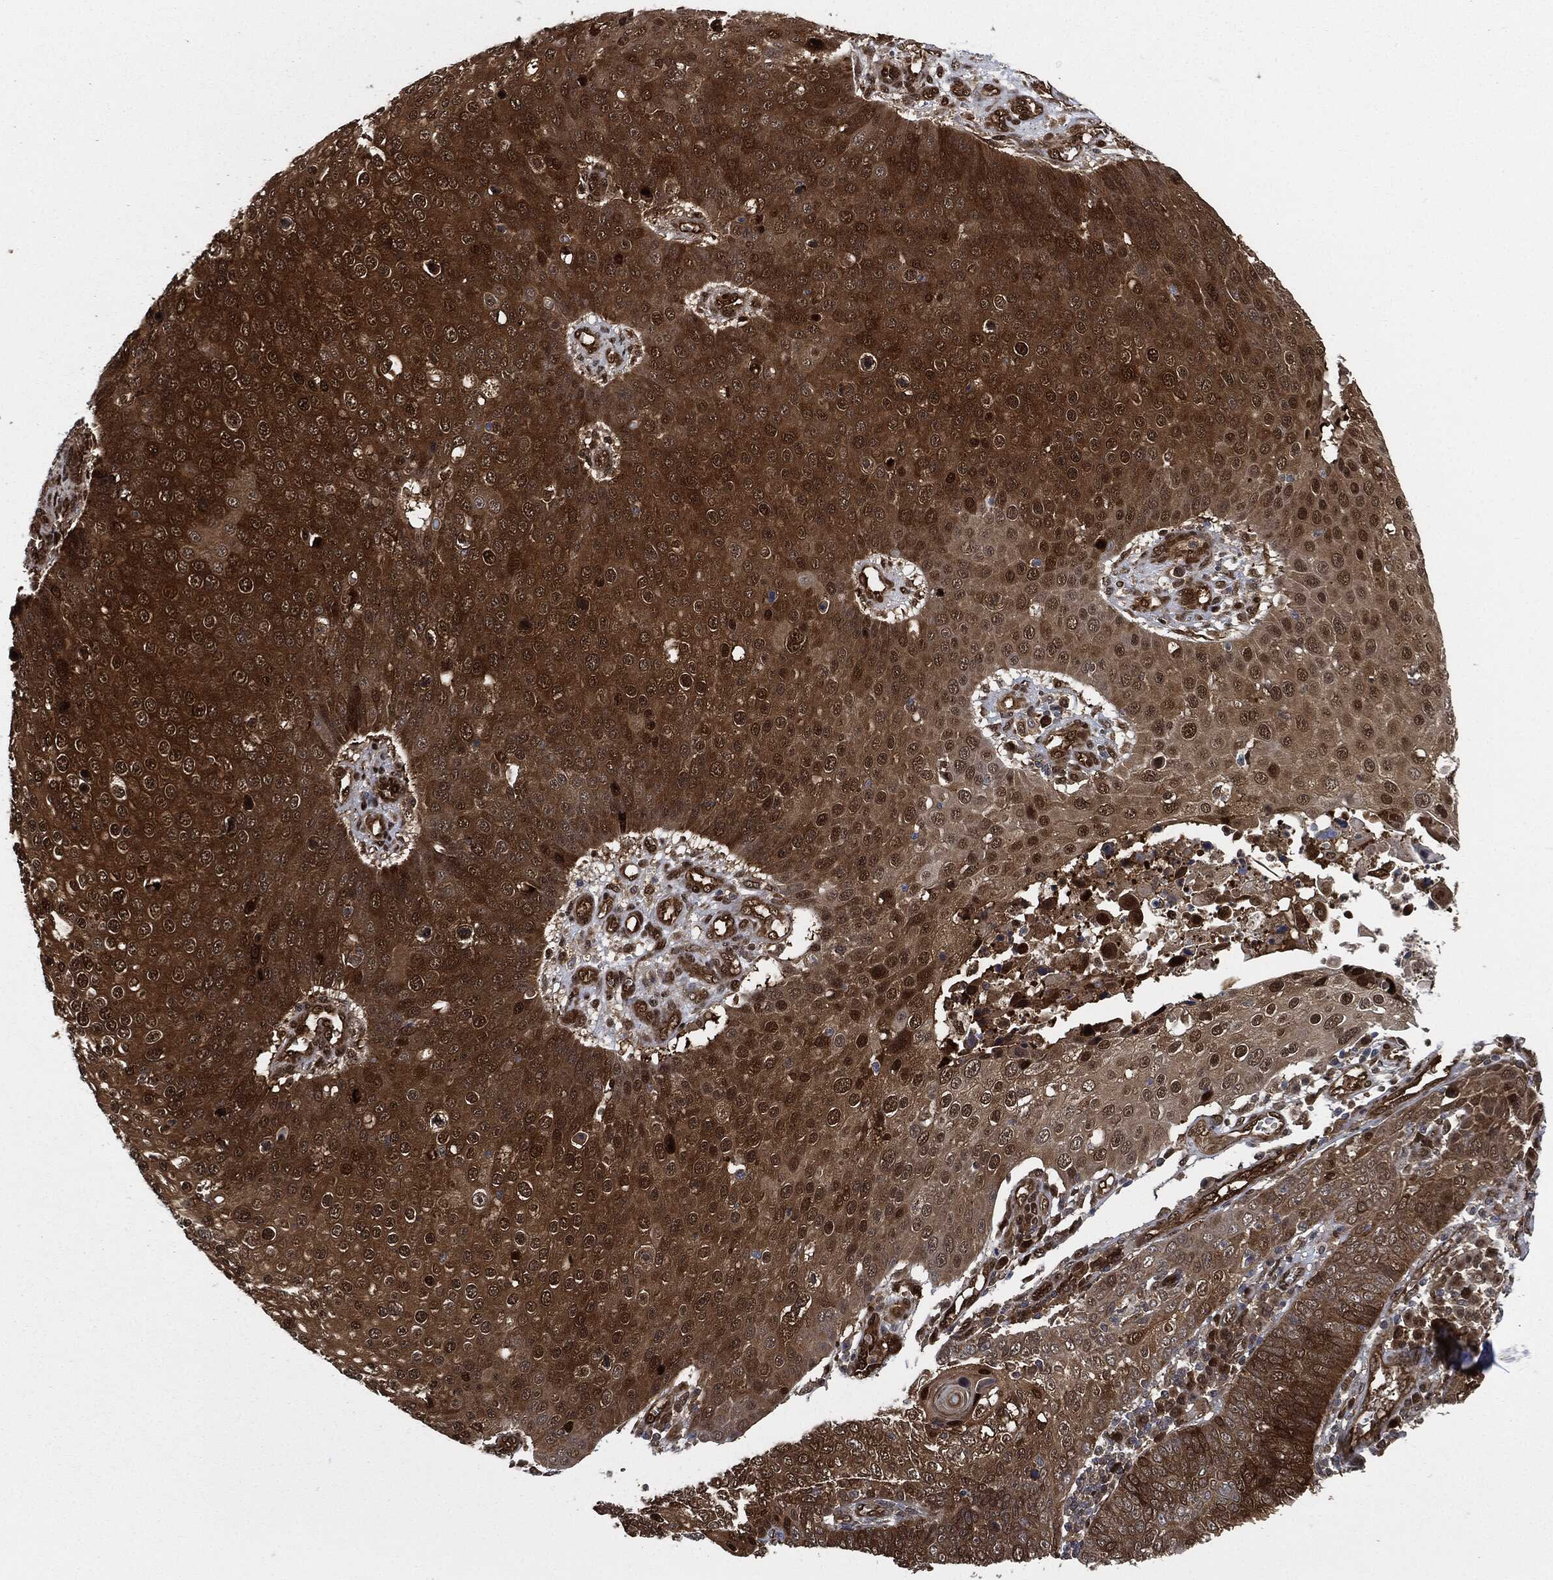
{"staining": {"intensity": "strong", "quantity": "25%-75%", "location": "cytoplasmic/membranous,nuclear"}, "tissue": "skin cancer", "cell_type": "Tumor cells", "image_type": "cancer", "snomed": [{"axis": "morphology", "description": "Squamous cell carcinoma, NOS"}, {"axis": "topography", "description": "Skin"}], "caption": "A photomicrograph of human skin squamous cell carcinoma stained for a protein displays strong cytoplasmic/membranous and nuclear brown staining in tumor cells. Nuclei are stained in blue.", "gene": "DCTN1", "patient": {"sex": "male", "age": 71}}